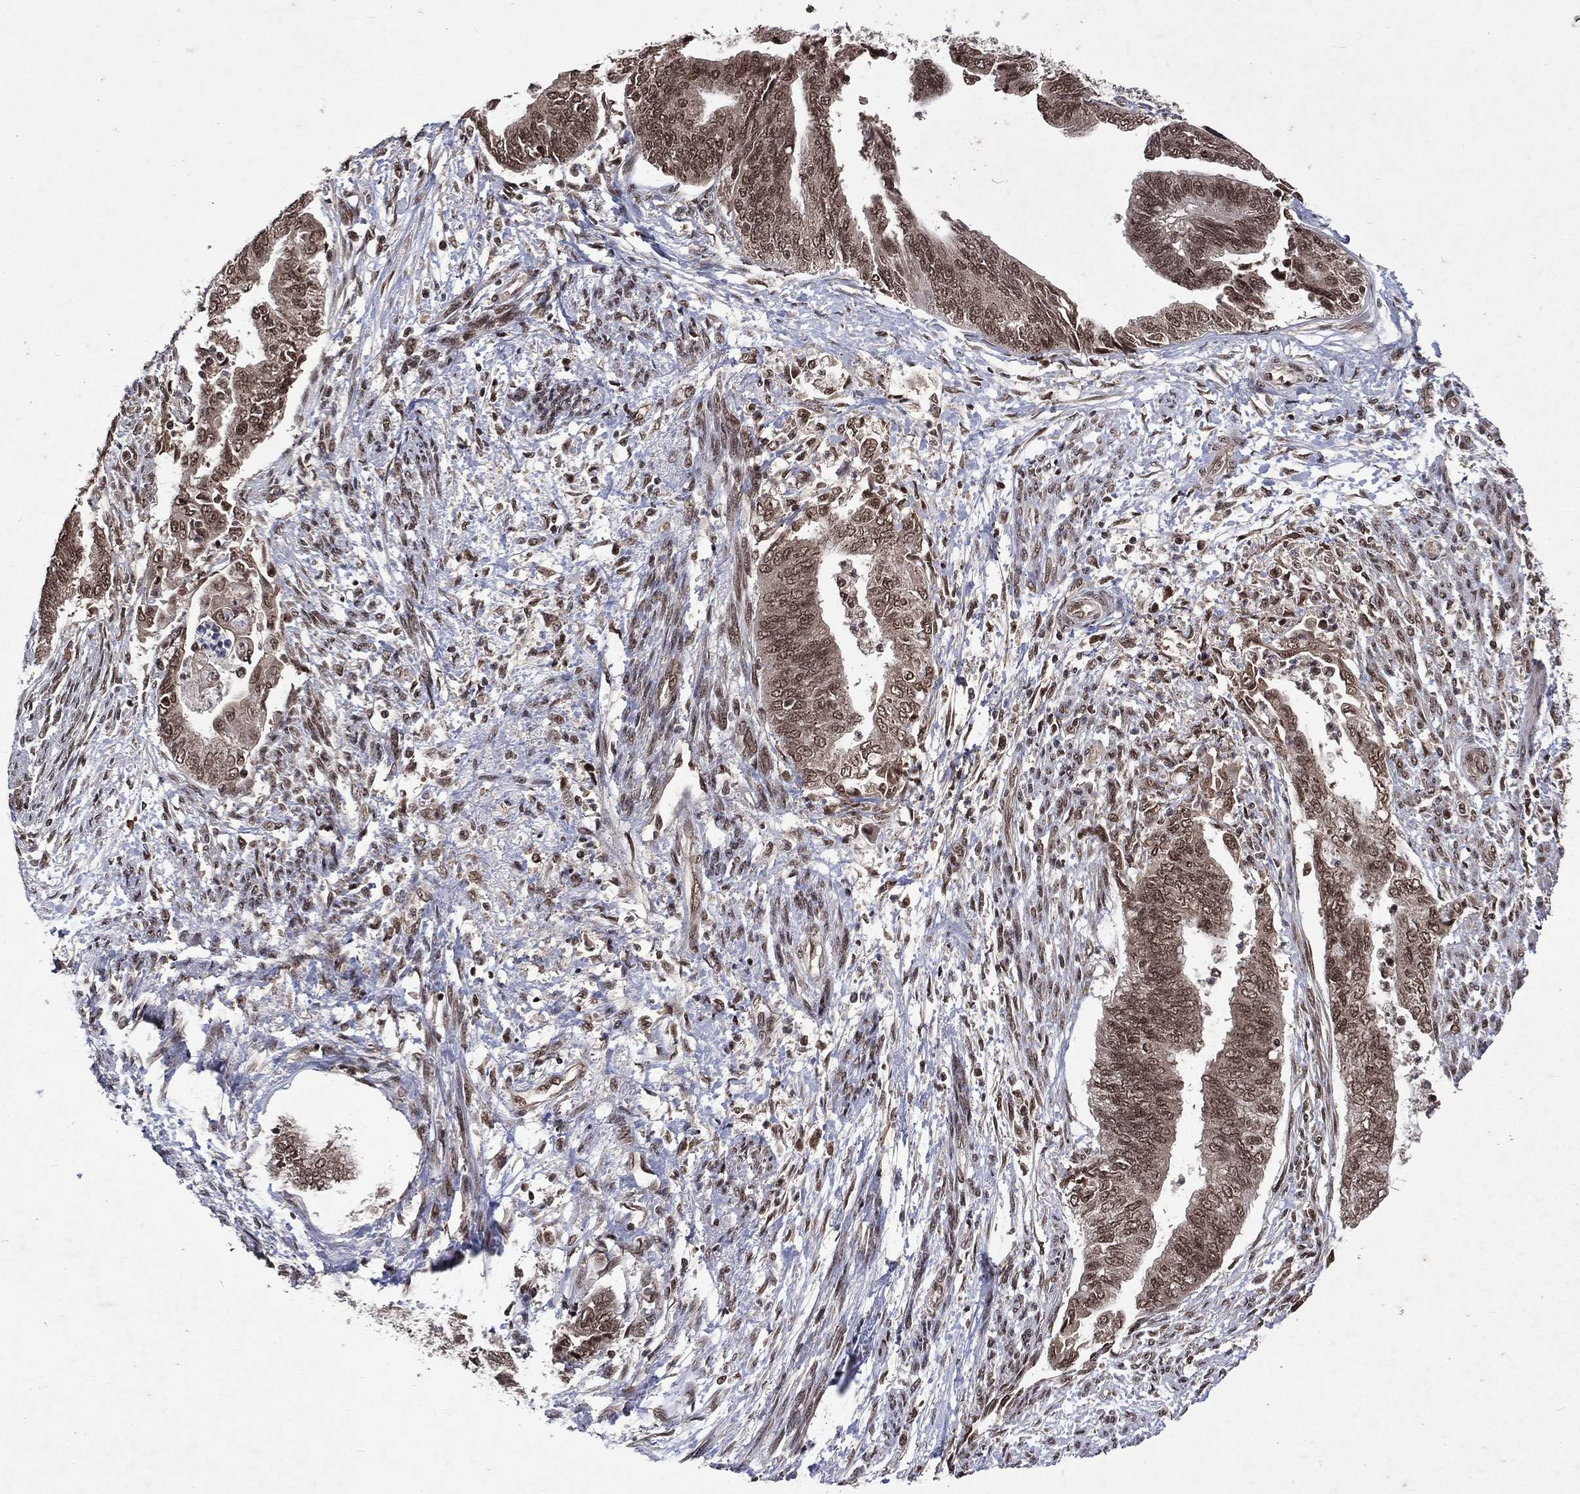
{"staining": {"intensity": "moderate", "quantity": "25%-75%", "location": "cytoplasmic/membranous,nuclear"}, "tissue": "endometrial cancer", "cell_type": "Tumor cells", "image_type": "cancer", "snomed": [{"axis": "morphology", "description": "Adenocarcinoma, NOS"}, {"axis": "topography", "description": "Endometrium"}], "caption": "Tumor cells display medium levels of moderate cytoplasmic/membranous and nuclear staining in about 25%-75% of cells in human endometrial adenocarcinoma.", "gene": "DMAP1", "patient": {"sex": "female", "age": 65}}